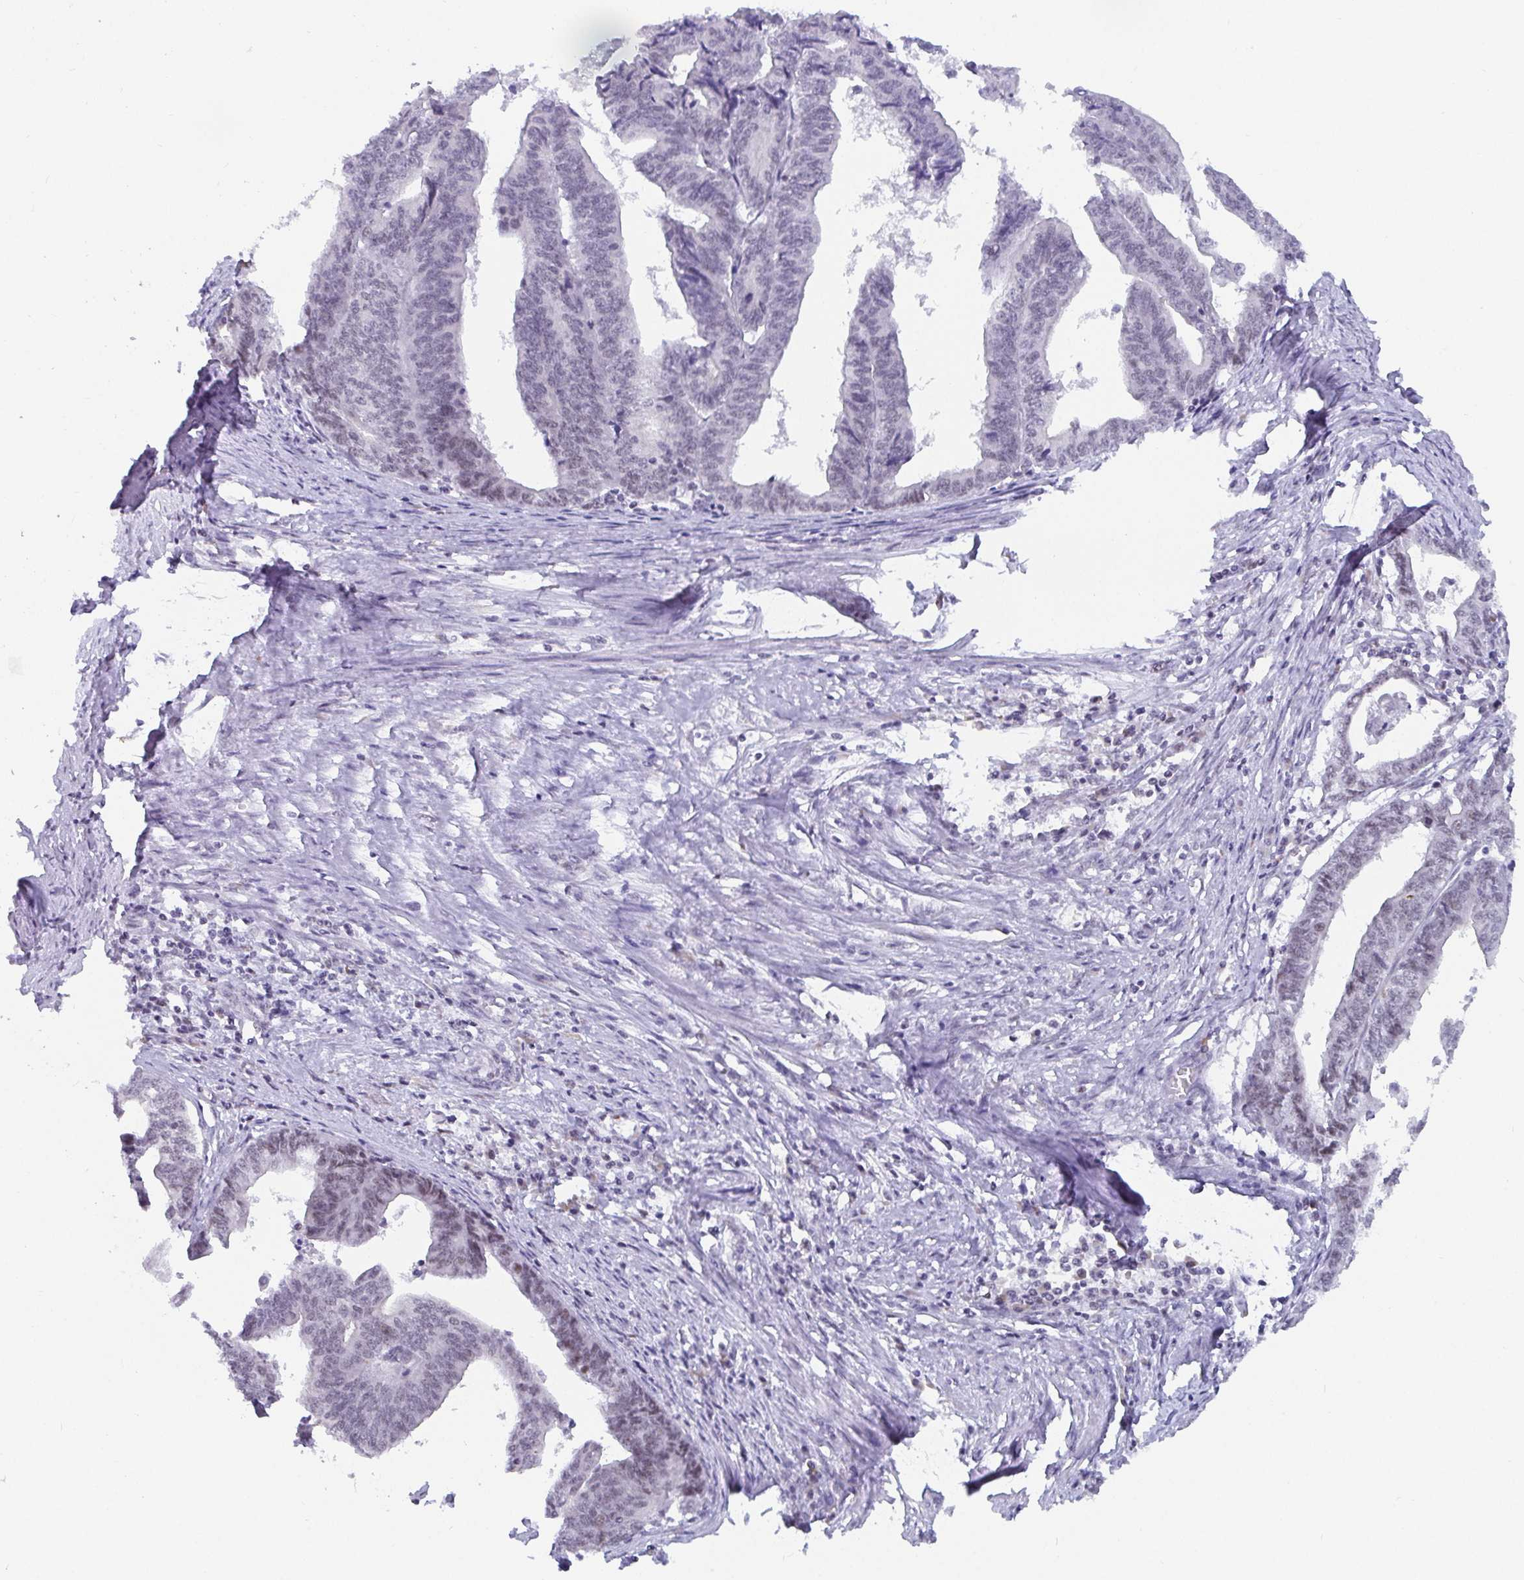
{"staining": {"intensity": "negative", "quantity": "none", "location": "none"}, "tissue": "endometrial cancer", "cell_type": "Tumor cells", "image_type": "cancer", "snomed": [{"axis": "morphology", "description": "Adenocarcinoma, NOS"}, {"axis": "topography", "description": "Endometrium"}], "caption": "DAB (3,3'-diaminobenzidine) immunohistochemical staining of human endometrial adenocarcinoma exhibits no significant expression in tumor cells. (DAB IHC visualized using brightfield microscopy, high magnification).", "gene": "WDR72", "patient": {"sex": "female", "age": 65}}